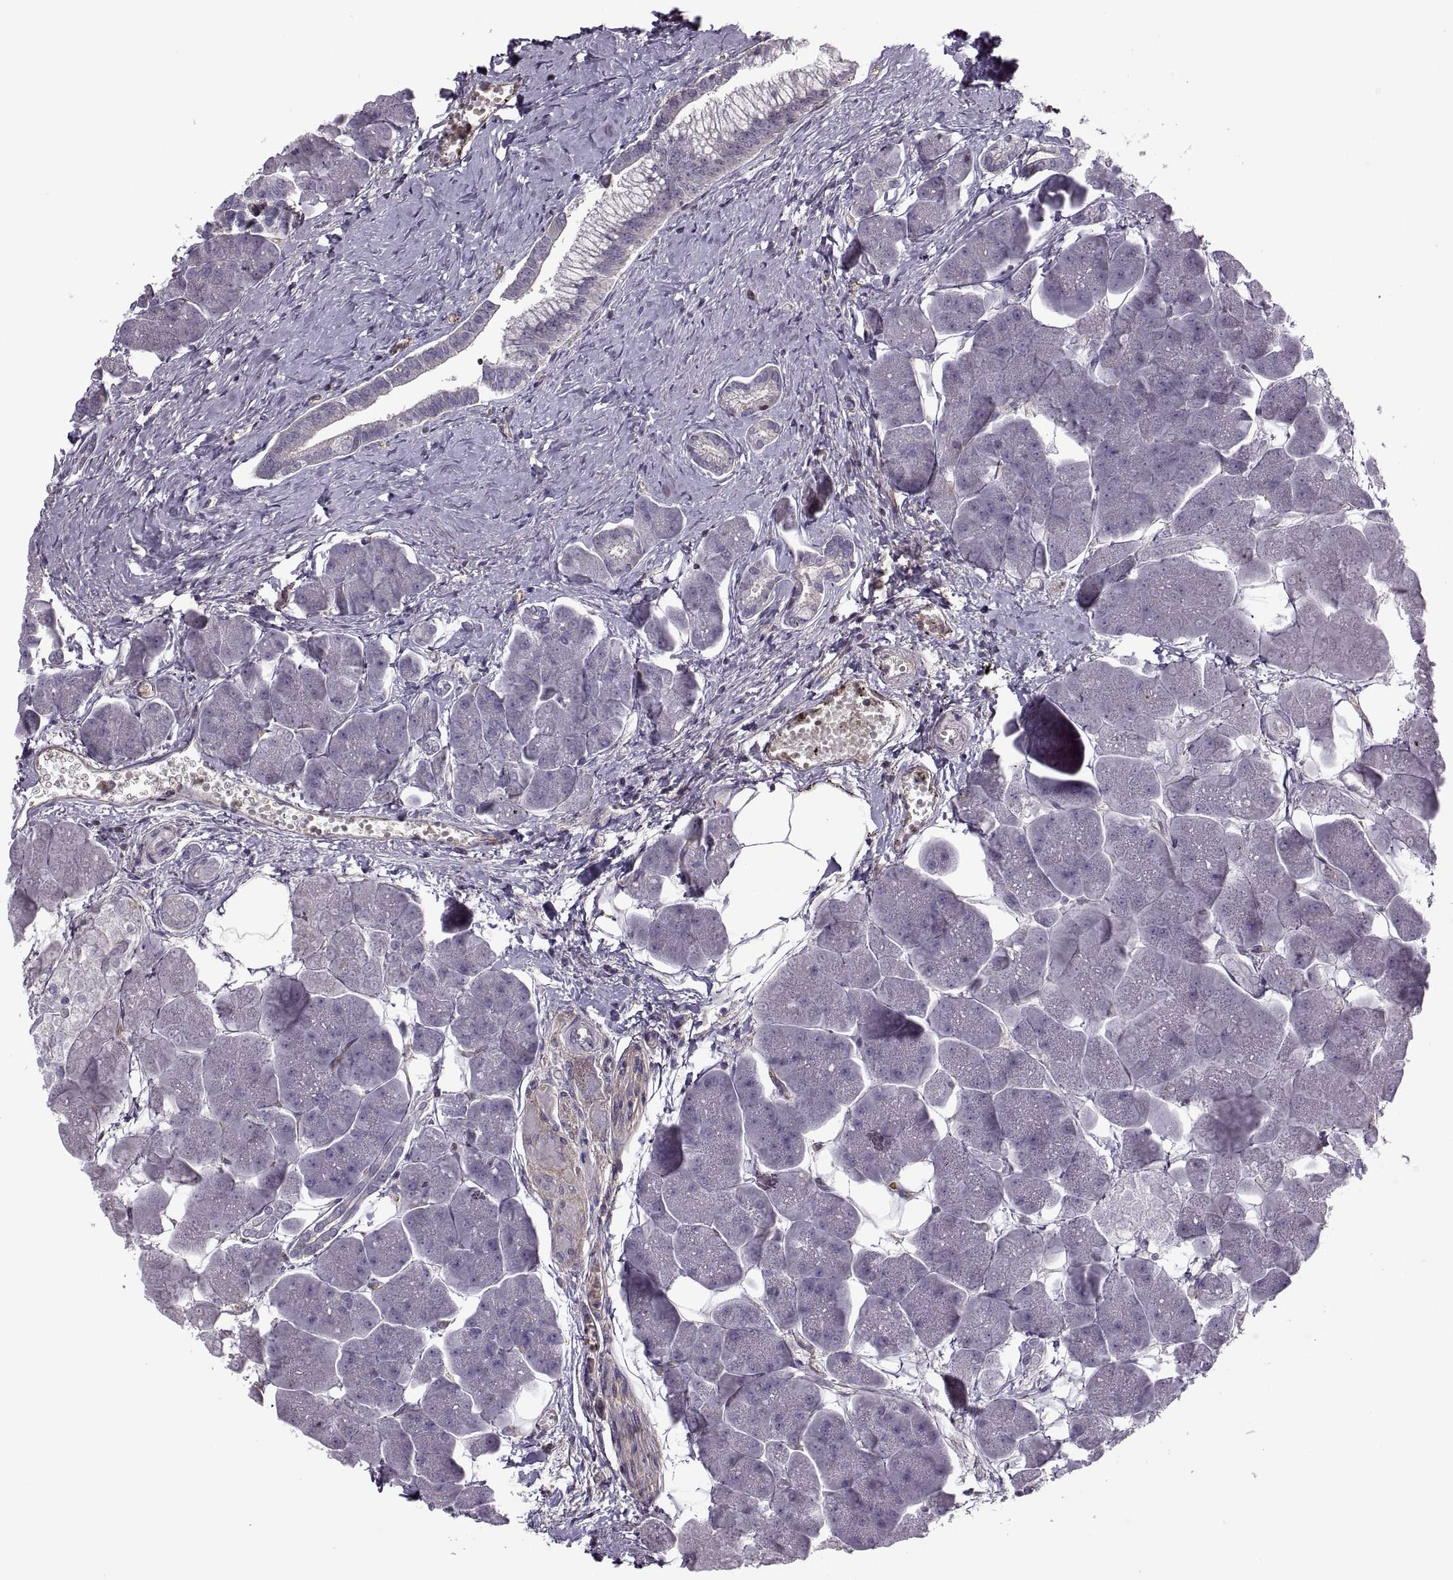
{"staining": {"intensity": "negative", "quantity": "none", "location": "none"}, "tissue": "pancreas", "cell_type": "Exocrine glandular cells", "image_type": "normal", "snomed": [{"axis": "morphology", "description": "Normal tissue, NOS"}, {"axis": "topography", "description": "Adipose tissue"}, {"axis": "topography", "description": "Pancreas"}, {"axis": "topography", "description": "Peripheral nerve tissue"}], "caption": "A histopathology image of human pancreas is negative for staining in exocrine glandular cells. The staining was performed using DAB to visualize the protein expression in brown, while the nuclei were stained in blue with hematoxylin (Magnification: 20x).", "gene": "SLC2A14", "patient": {"sex": "female", "age": 58}}